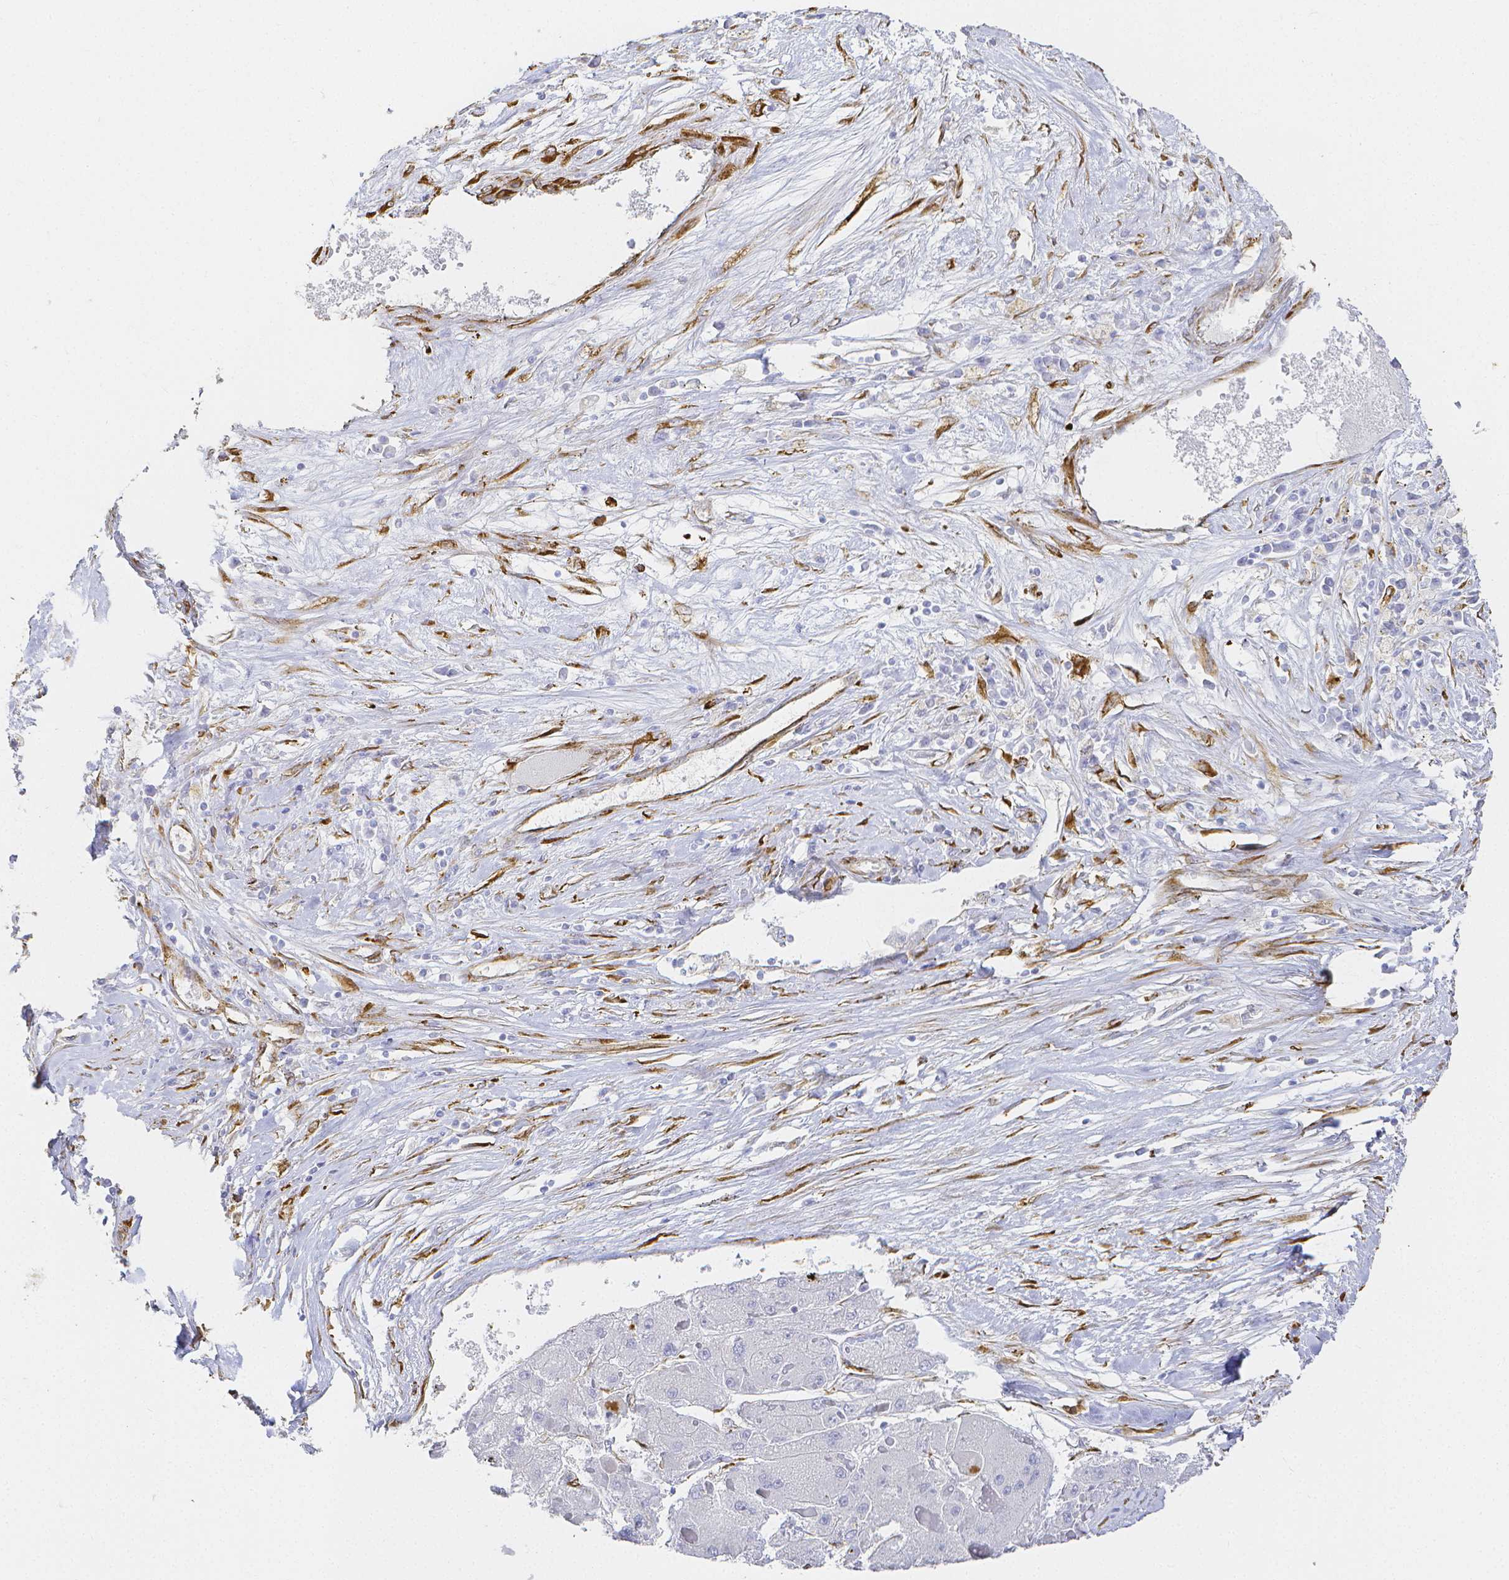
{"staining": {"intensity": "negative", "quantity": "none", "location": "none"}, "tissue": "liver cancer", "cell_type": "Tumor cells", "image_type": "cancer", "snomed": [{"axis": "morphology", "description": "Carcinoma, Hepatocellular, NOS"}, {"axis": "topography", "description": "Liver"}], "caption": "Protein analysis of liver hepatocellular carcinoma exhibits no significant staining in tumor cells.", "gene": "SMURF1", "patient": {"sex": "female", "age": 73}}